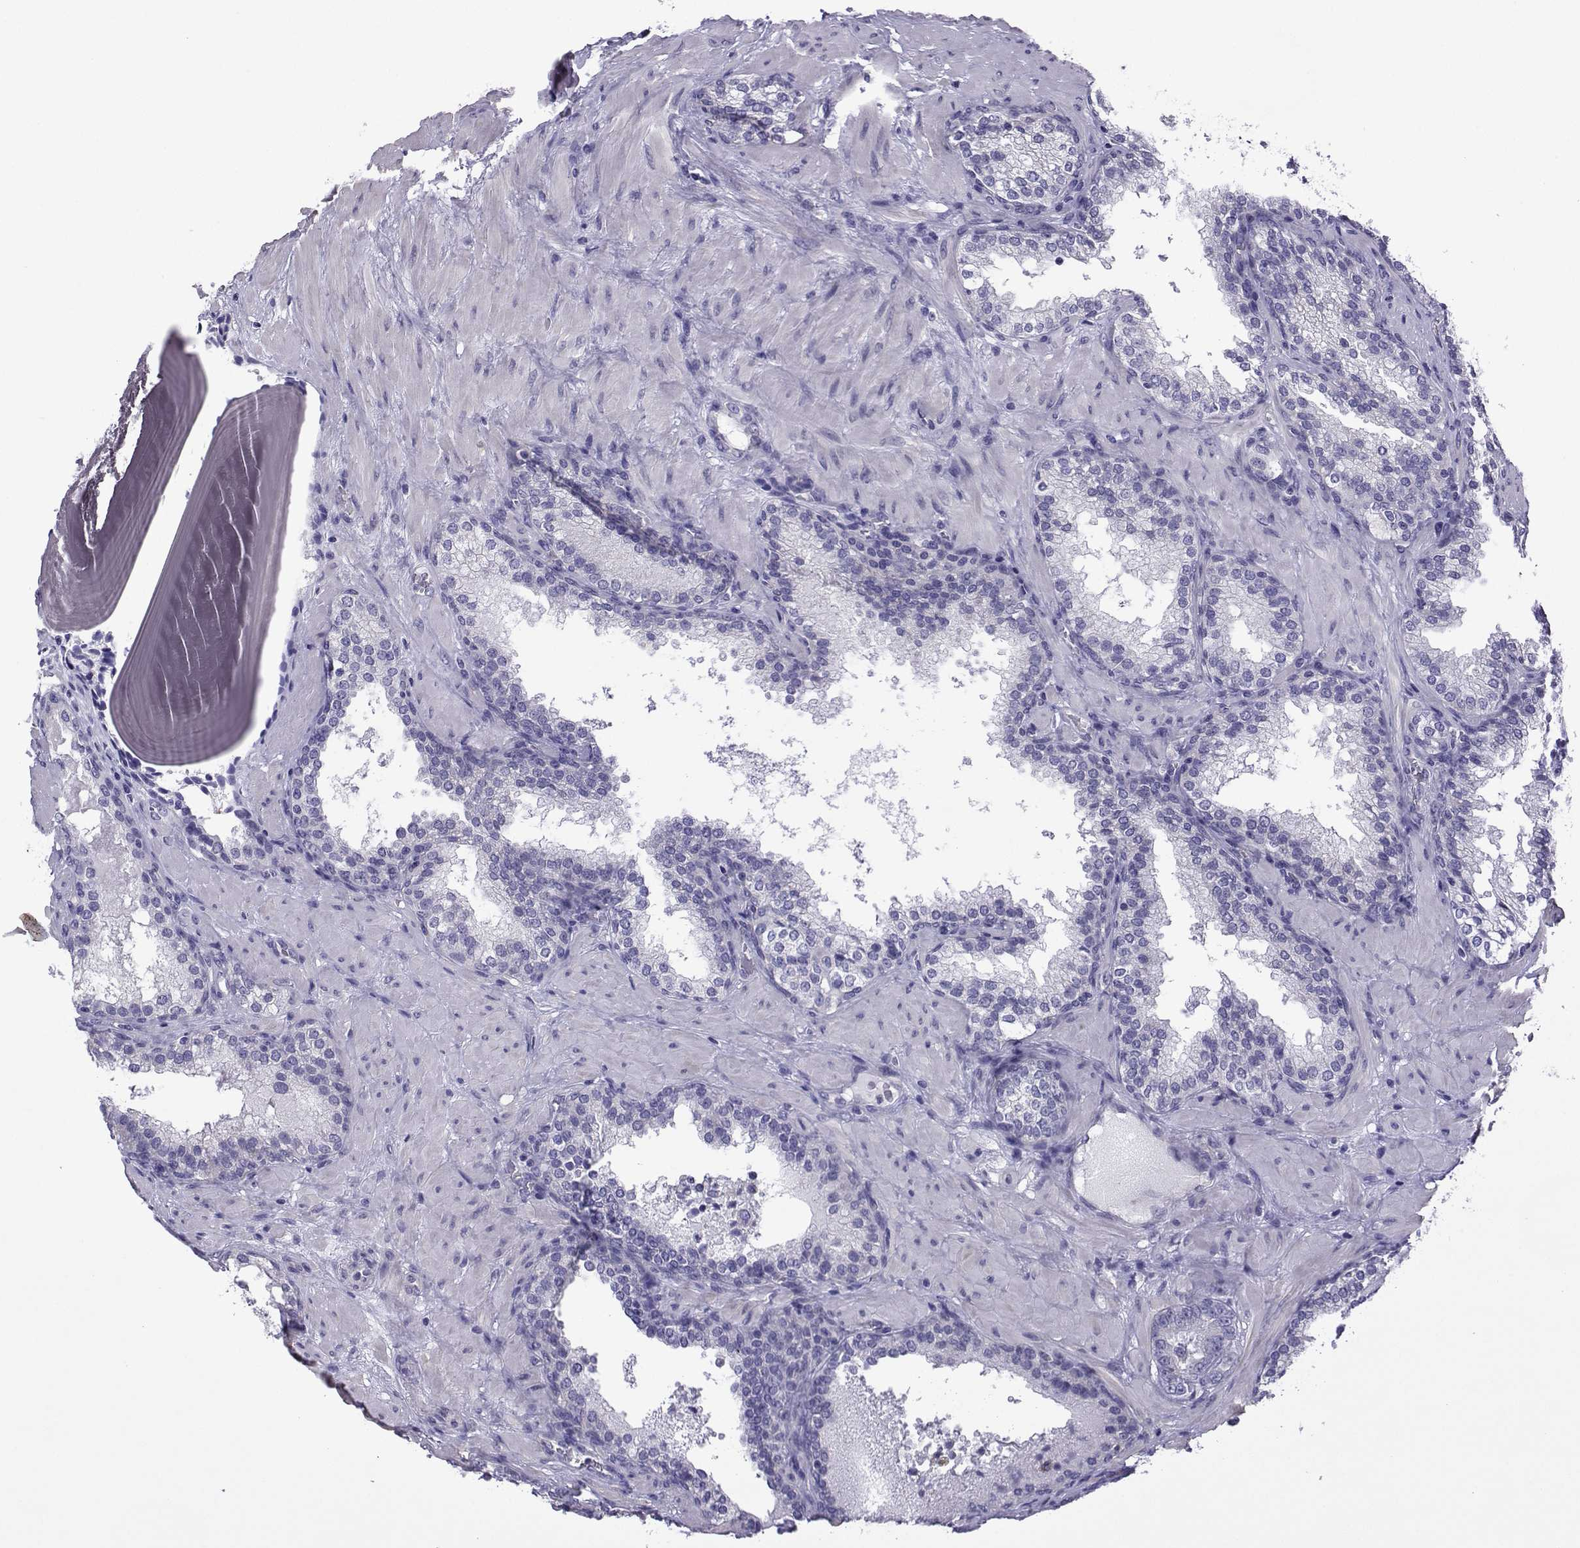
{"staining": {"intensity": "negative", "quantity": "none", "location": "none"}, "tissue": "prostate cancer", "cell_type": "Tumor cells", "image_type": "cancer", "snomed": [{"axis": "morphology", "description": "Adenocarcinoma, Low grade"}, {"axis": "topography", "description": "Prostate"}], "caption": "The histopathology image demonstrates no significant expression in tumor cells of prostate cancer (adenocarcinoma (low-grade)).", "gene": "CFAP70", "patient": {"sex": "male", "age": 60}}